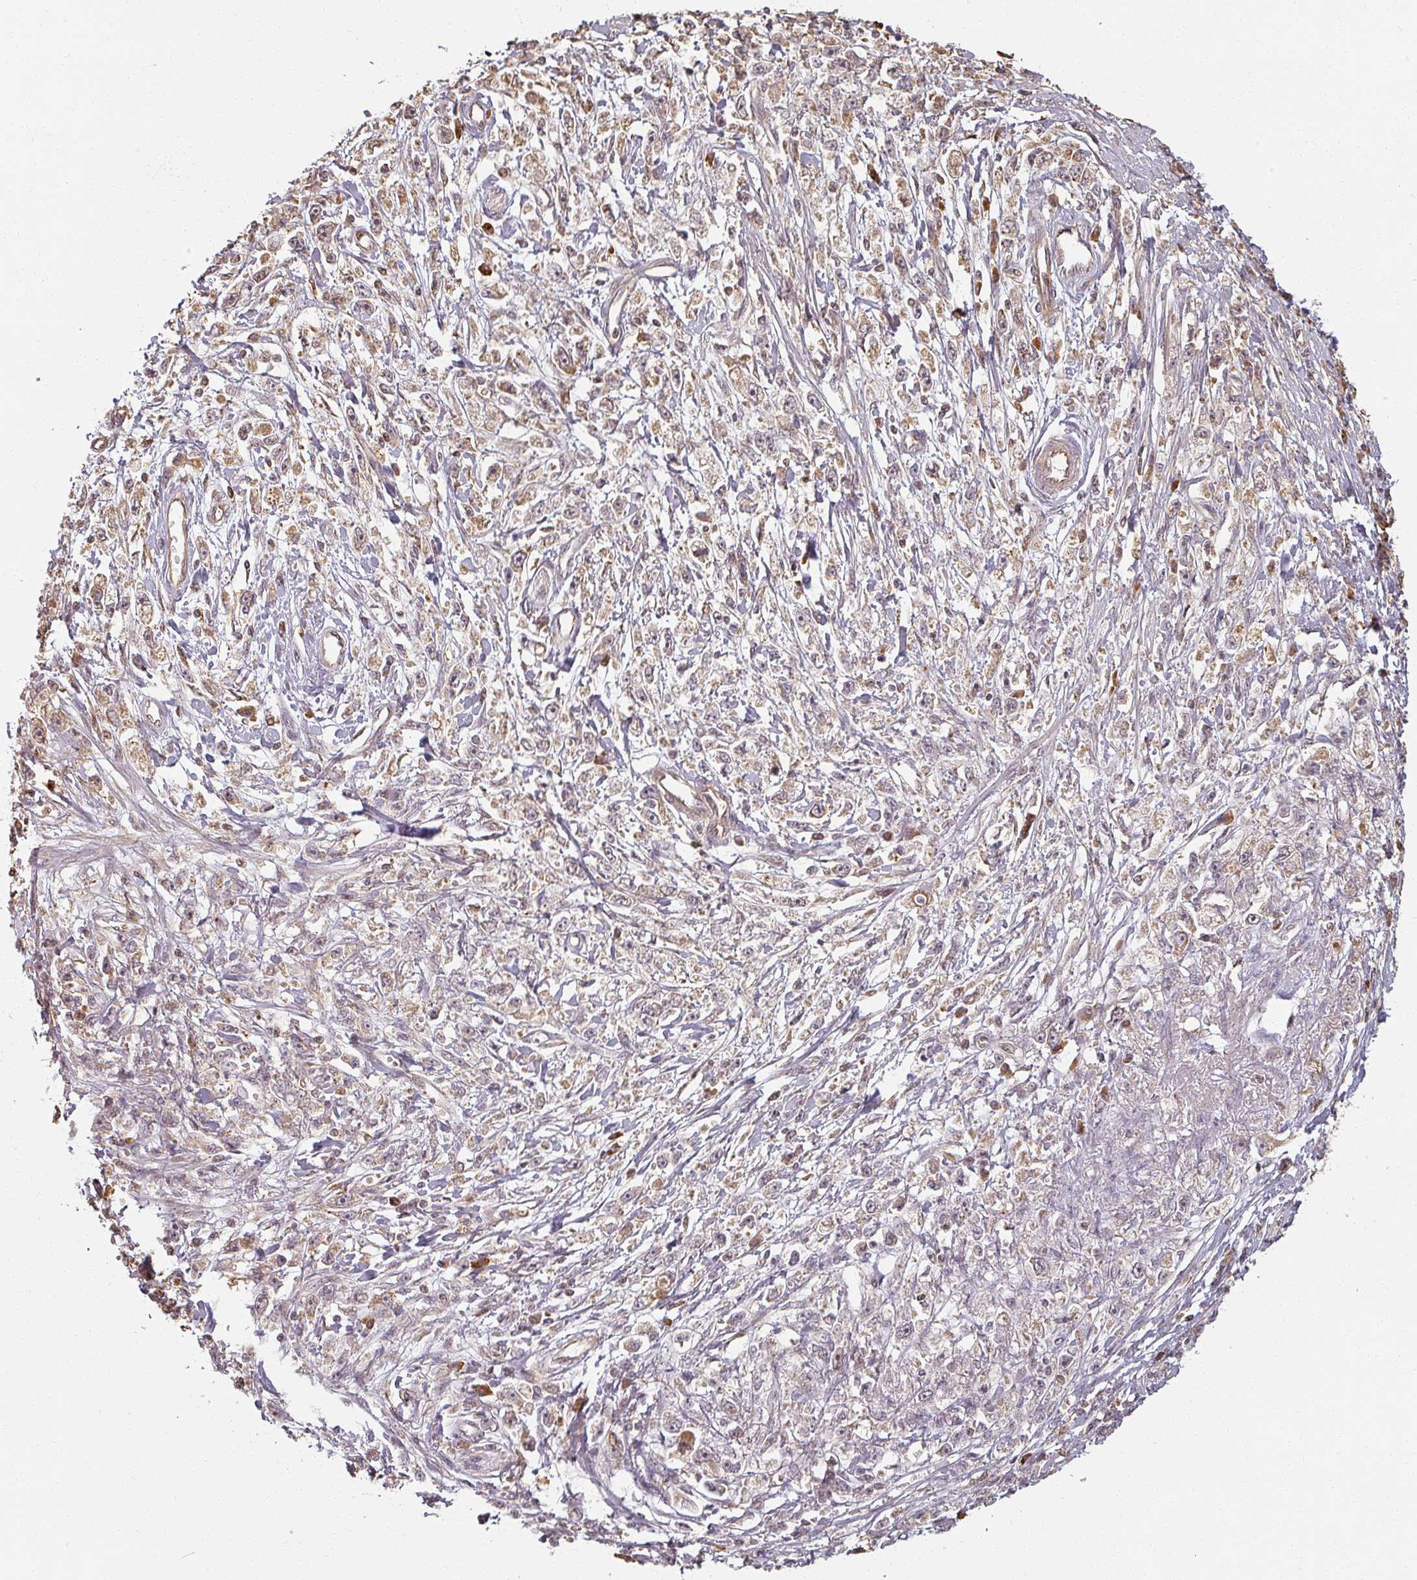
{"staining": {"intensity": "weak", "quantity": ">75%", "location": "cytoplasmic/membranous,nuclear"}, "tissue": "stomach cancer", "cell_type": "Tumor cells", "image_type": "cancer", "snomed": [{"axis": "morphology", "description": "Adenocarcinoma, NOS"}, {"axis": "topography", "description": "Stomach"}], "caption": "Adenocarcinoma (stomach) stained for a protein shows weak cytoplasmic/membranous and nuclear positivity in tumor cells.", "gene": "MED19", "patient": {"sex": "female", "age": 59}}